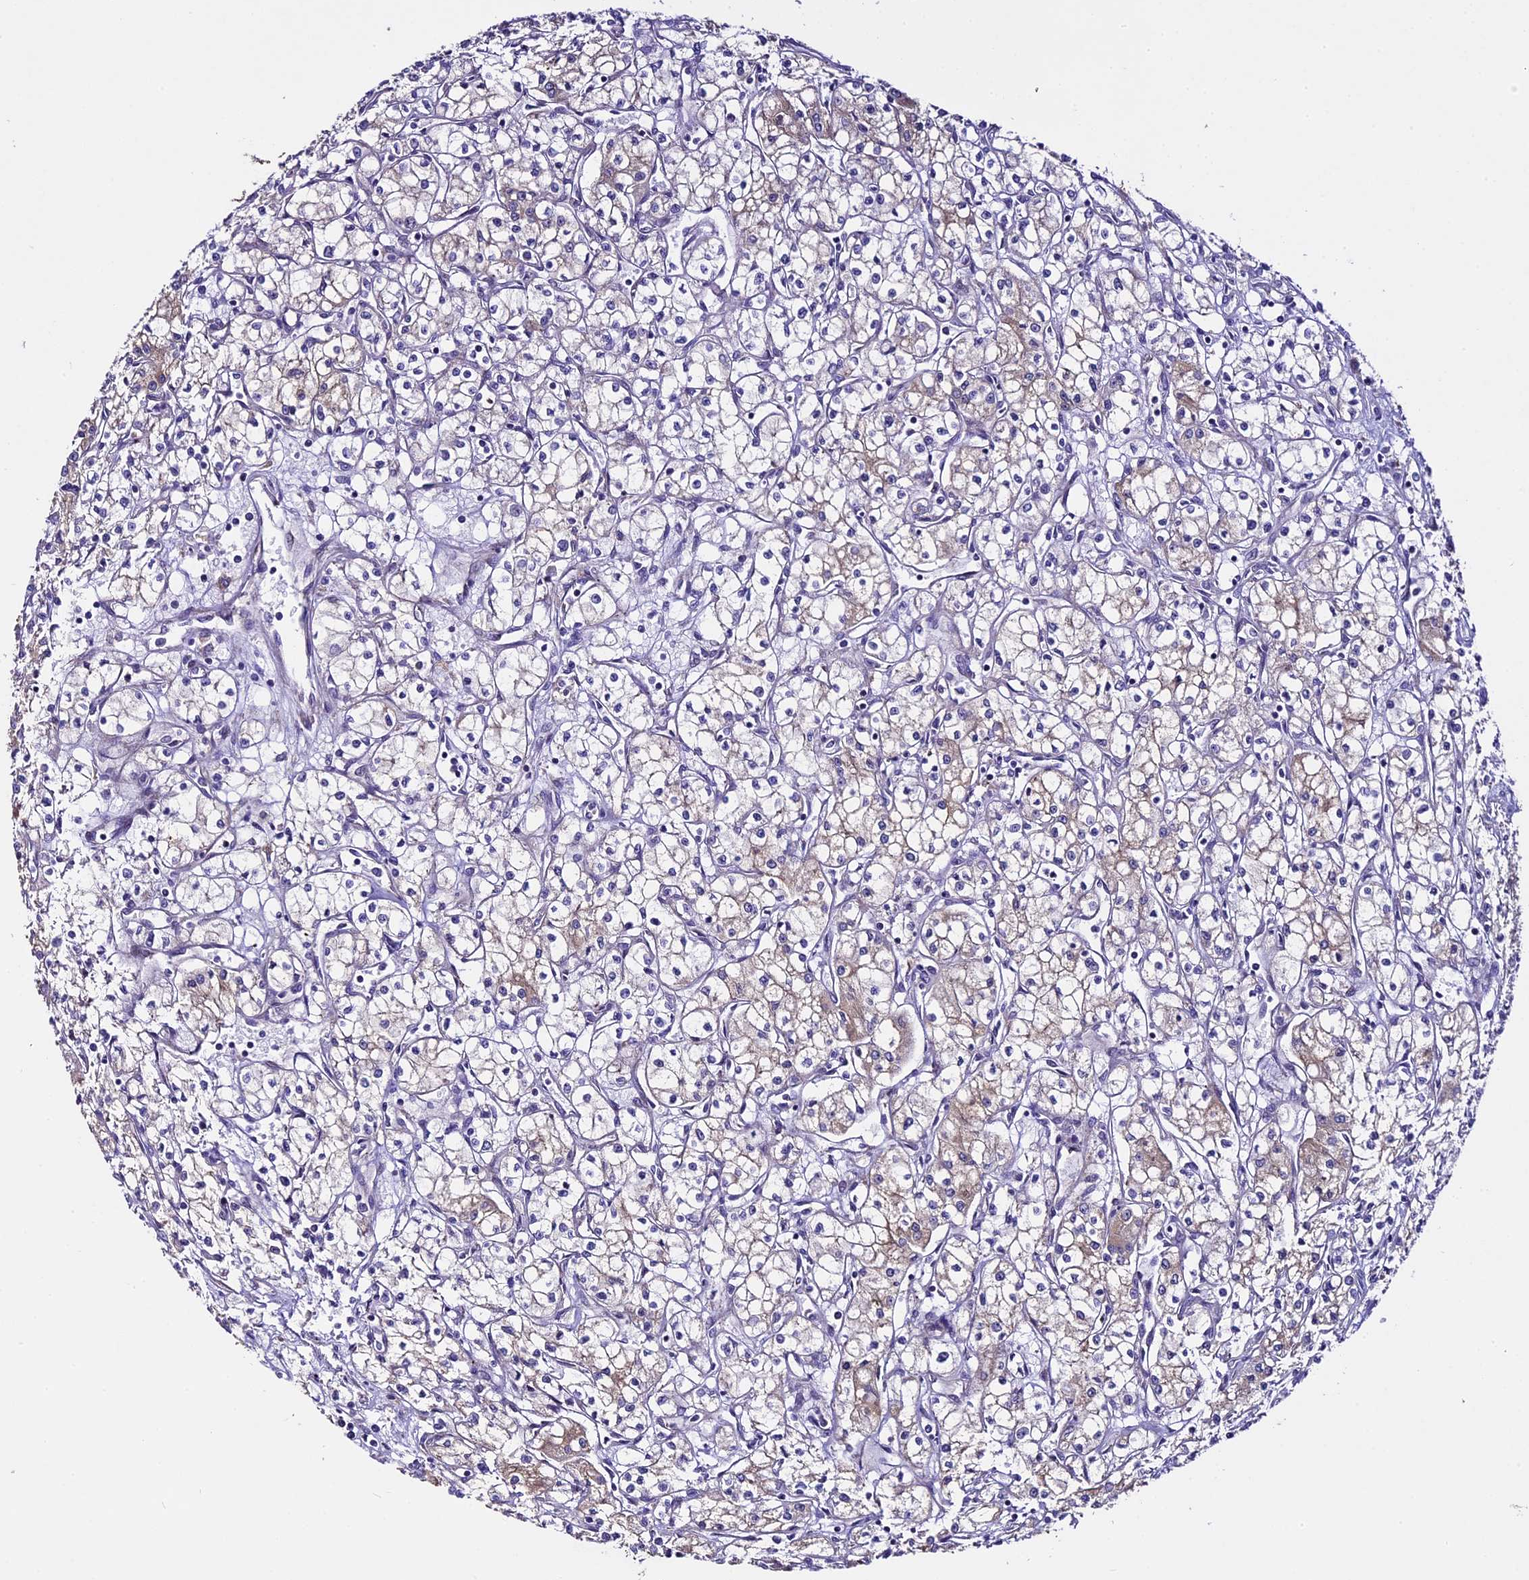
{"staining": {"intensity": "weak", "quantity": "25%-75%", "location": "cytoplasmic/membranous"}, "tissue": "renal cancer", "cell_type": "Tumor cells", "image_type": "cancer", "snomed": [{"axis": "morphology", "description": "Adenocarcinoma, NOS"}, {"axis": "topography", "description": "Kidney"}], "caption": "A brown stain shows weak cytoplasmic/membranous expression of a protein in adenocarcinoma (renal) tumor cells. The staining was performed using DAB, with brown indicating positive protein expression. Nuclei are stained blue with hematoxylin.", "gene": "SPIRE1", "patient": {"sex": "male", "age": 59}}